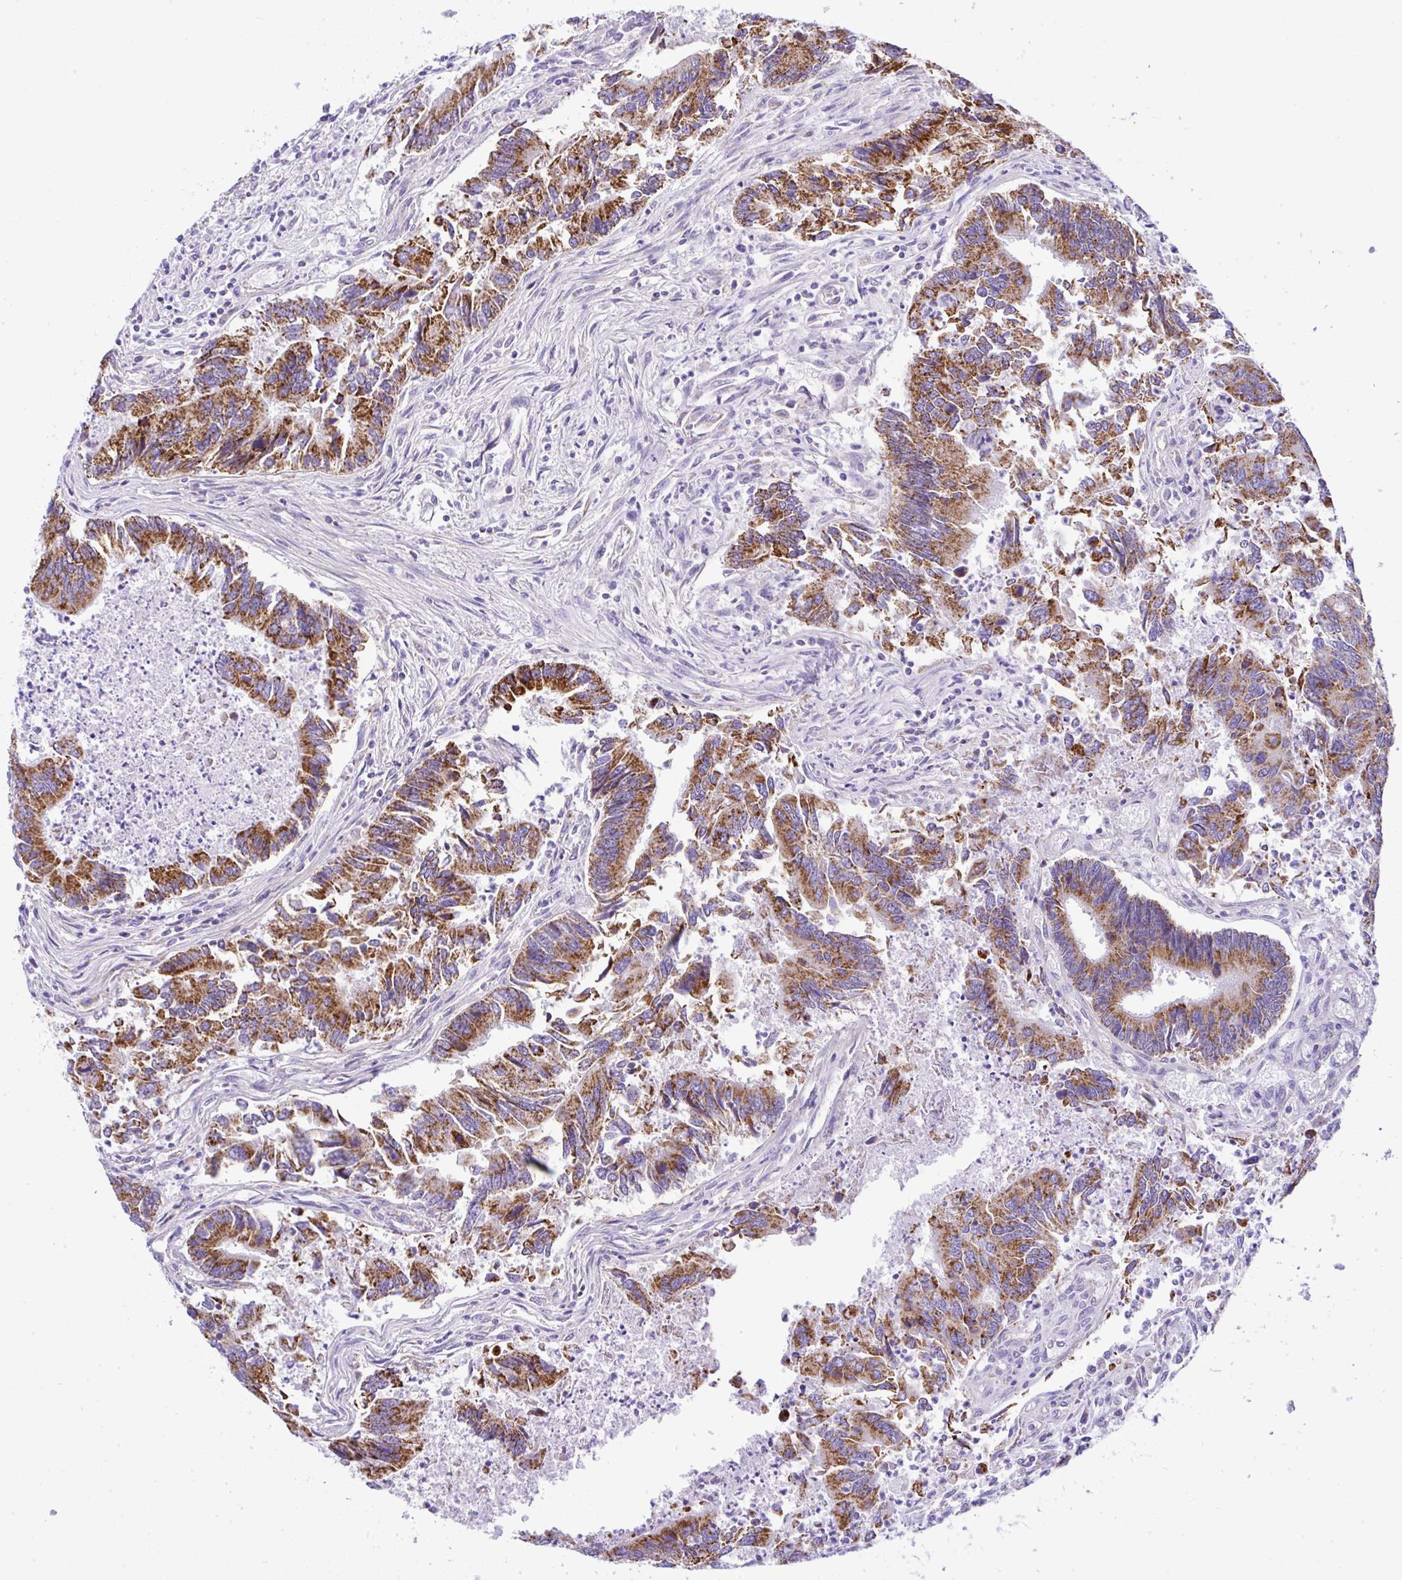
{"staining": {"intensity": "strong", "quantity": ">75%", "location": "cytoplasmic/membranous"}, "tissue": "colorectal cancer", "cell_type": "Tumor cells", "image_type": "cancer", "snomed": [{"axis": "morphology", "description": "Adenocarcinoma, NOS"}, {"axis": "topography", "description": "Colon"}], "caption": "Colorectal cancer (adenocarcinoma) tissue displays strong cytoplasmic/membranous staining in about >75% of tumor cells", "gene": "SLC13A1", "patient": {"sex": "female", "age": 67}}